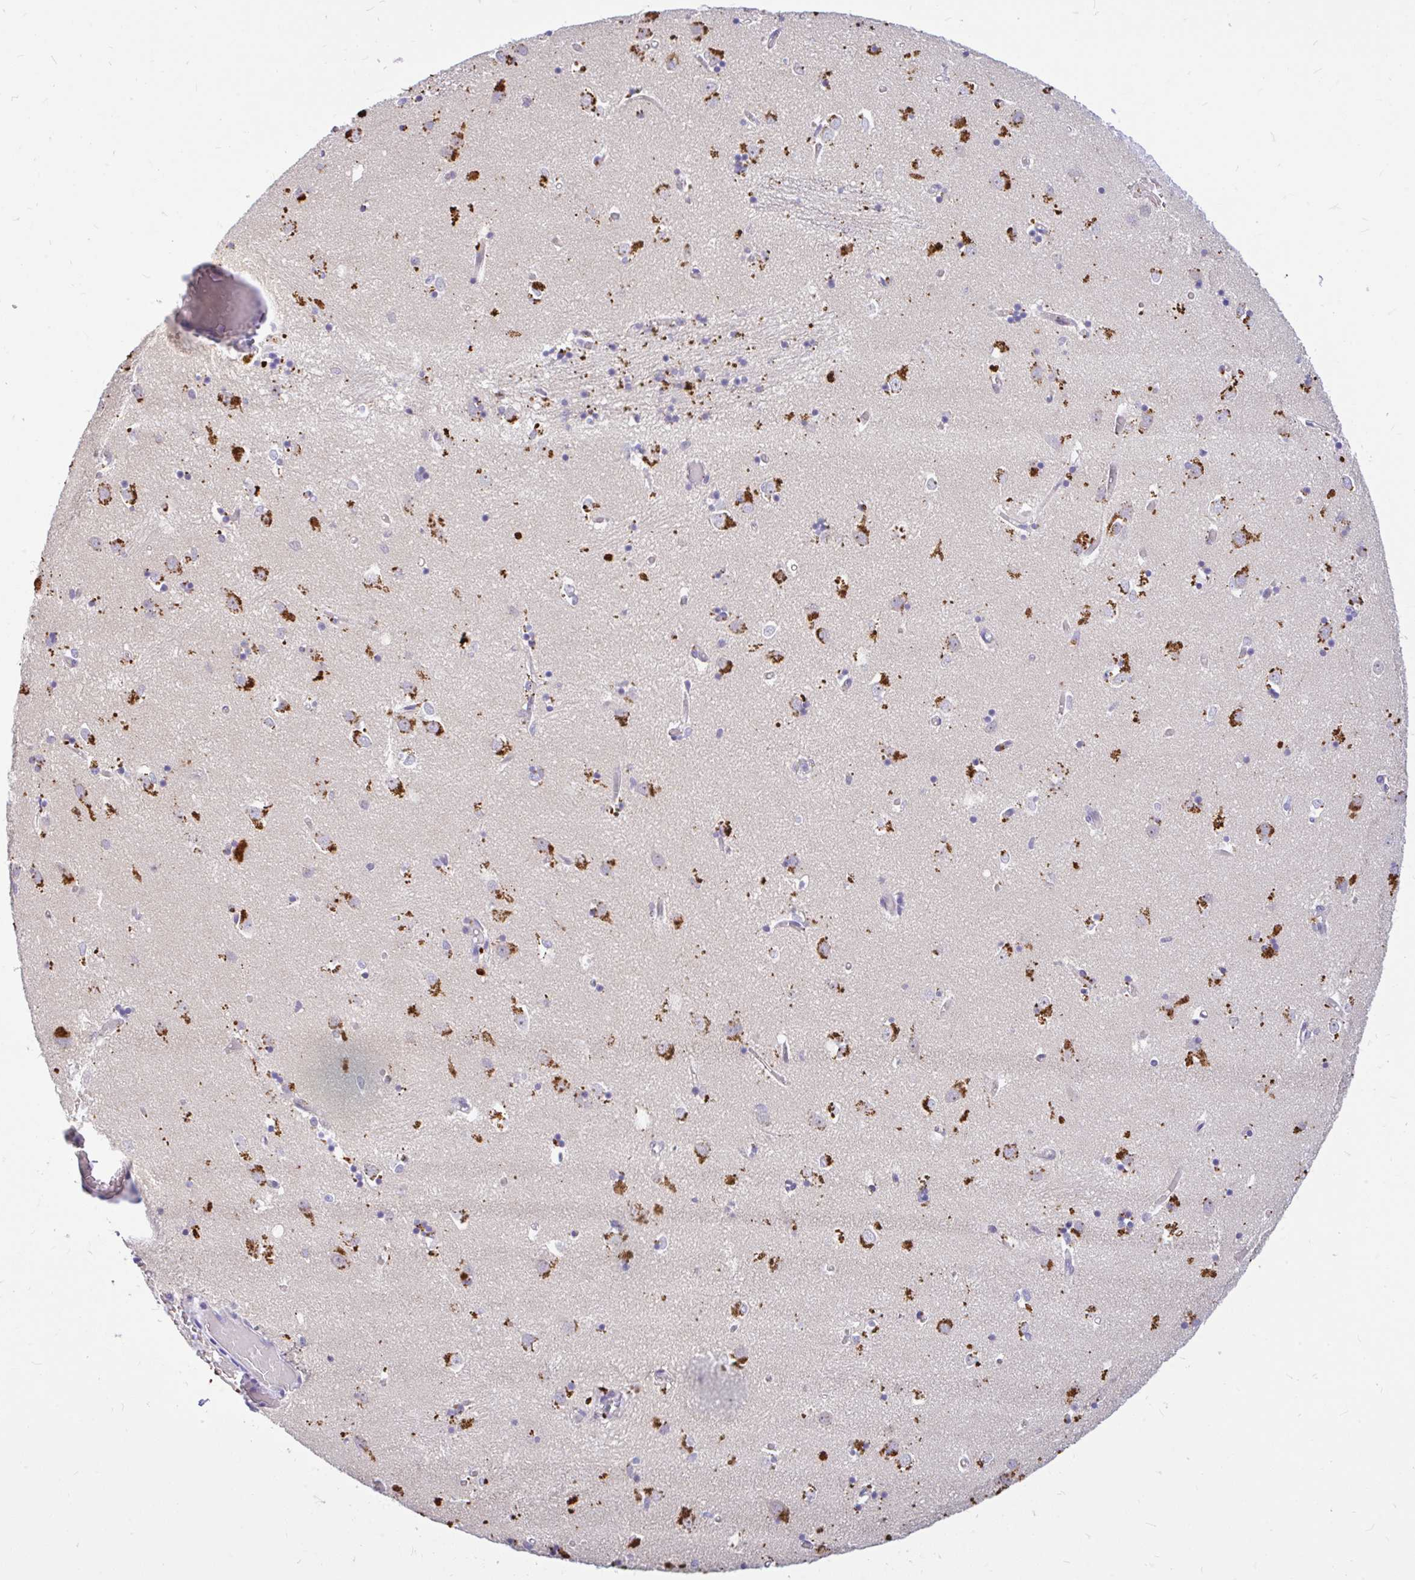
{"staining": {"intensity": "negative", "quantity": "none", "location": "none"}, "tissue": "caudate", "cell_type": "Glial cells", "image_type": "normal", "snomed": [{"axis": "morphology", "description": "Normal tissue, NOS"}, {"axis": "topography", "description": "Lateral ventricle wall"}], "caption": "Image shows no significant protein positivity in glial cells of benign caudate. (Stains: DAB IHC with hematoxylin counter stain, Microscopy: brightfield microscopy at high magnification).", "gene": "MAP1LC3A", "patient": {"sex": "male", "age": 70}}